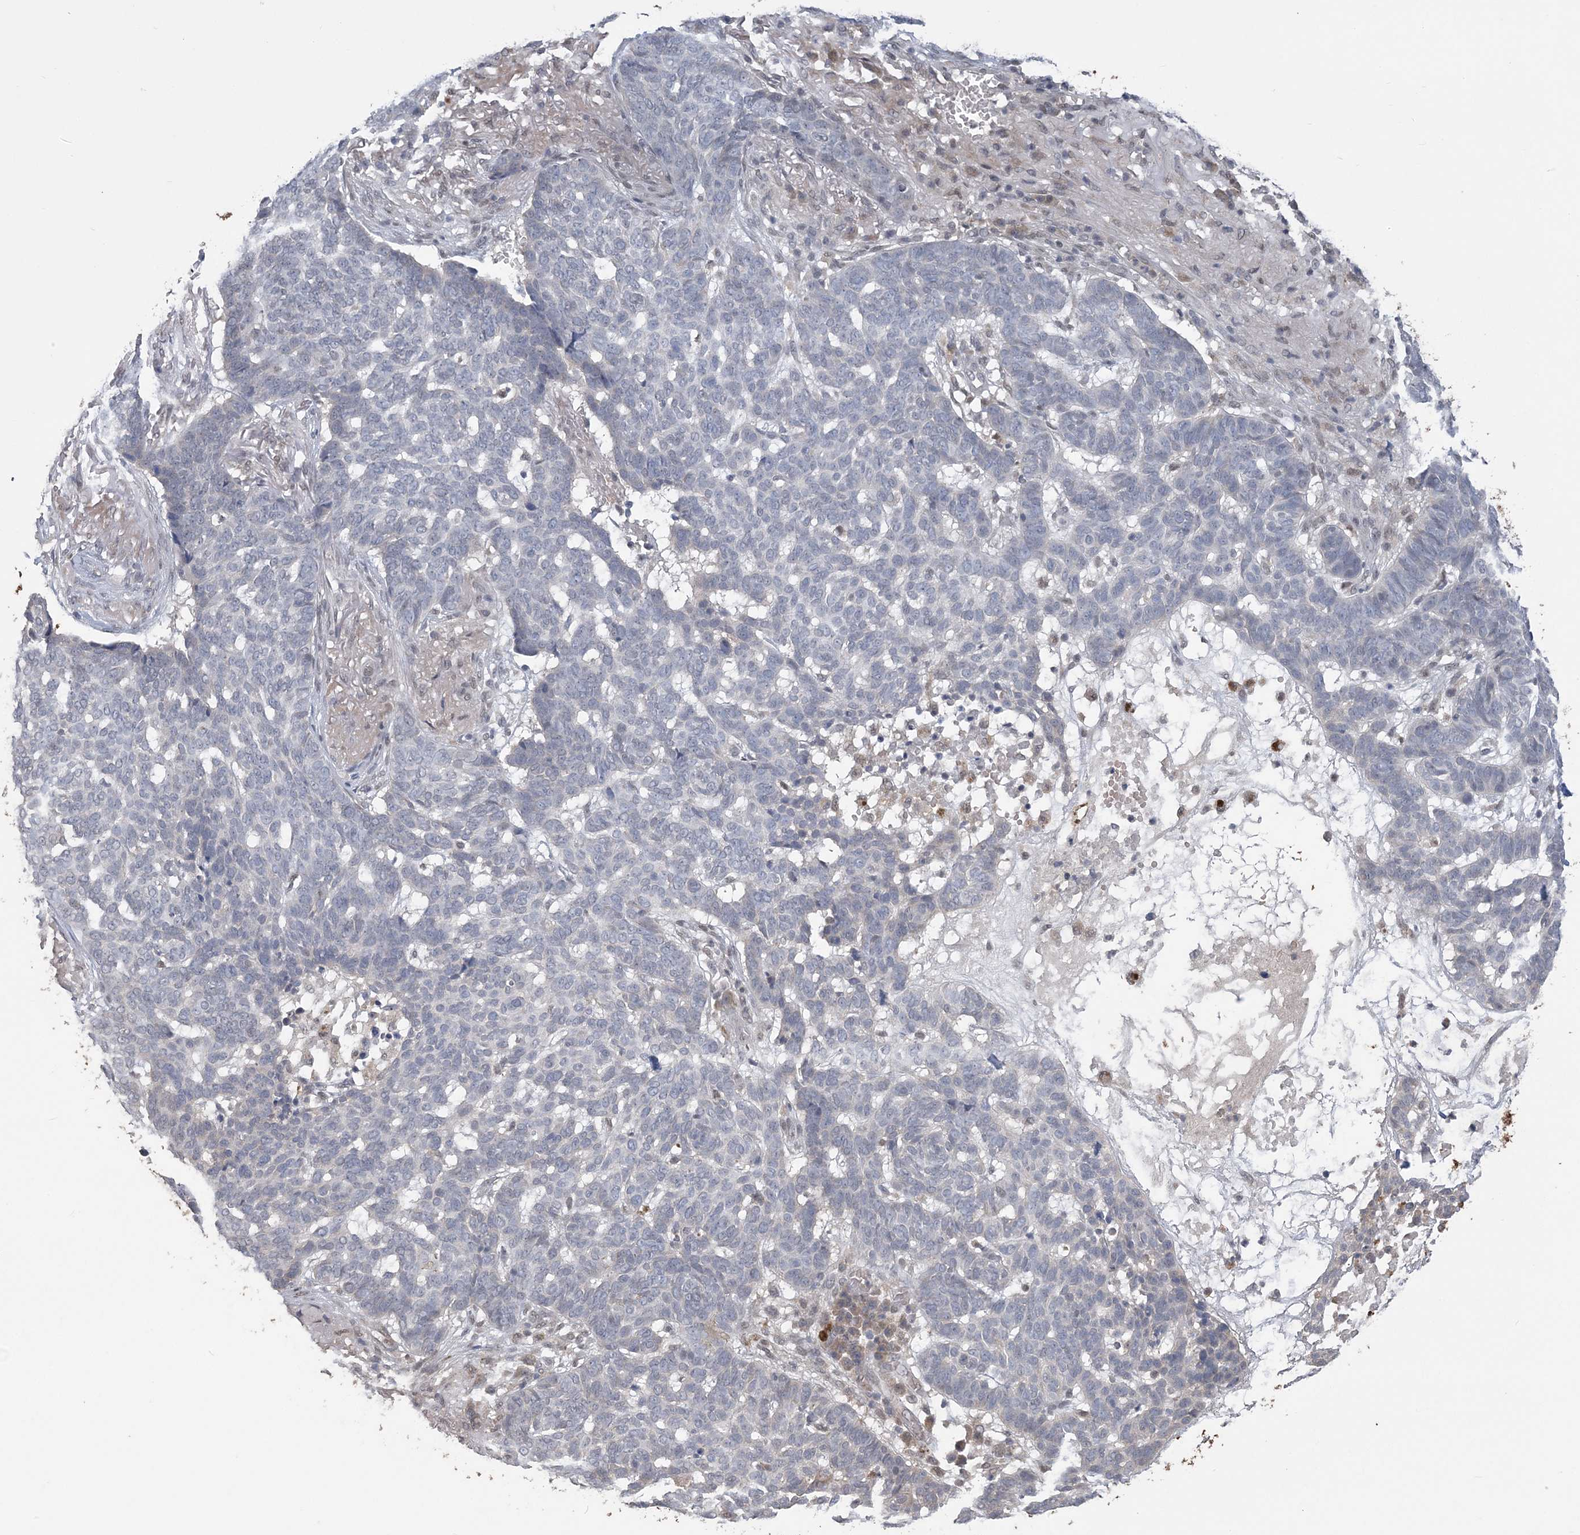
{"staining": {"intensity": "negative", "quantity": "none", "location": "none"}, "tissue": "skin cancer", "cell_type": "Tumor cells", "image_type": "cancer", "snomed": [{"axis": "morphology", "description": "Basal cell carcinoma"}, {"axis": "topography", "description": "Skin"}], "caption": "Immunohistochemistry (IHC) of skin cancer reveals no positivity in tumor cells. (Stains: DAB (3,3'-diaminobenzidine) immunohistochemistry (IHC) with hematoxylin counter stain, Microscopy: brightfield microscopy at high magnification).", "gene": "ZBTB7A", "patient": {"sex": "male", "age": 85}}